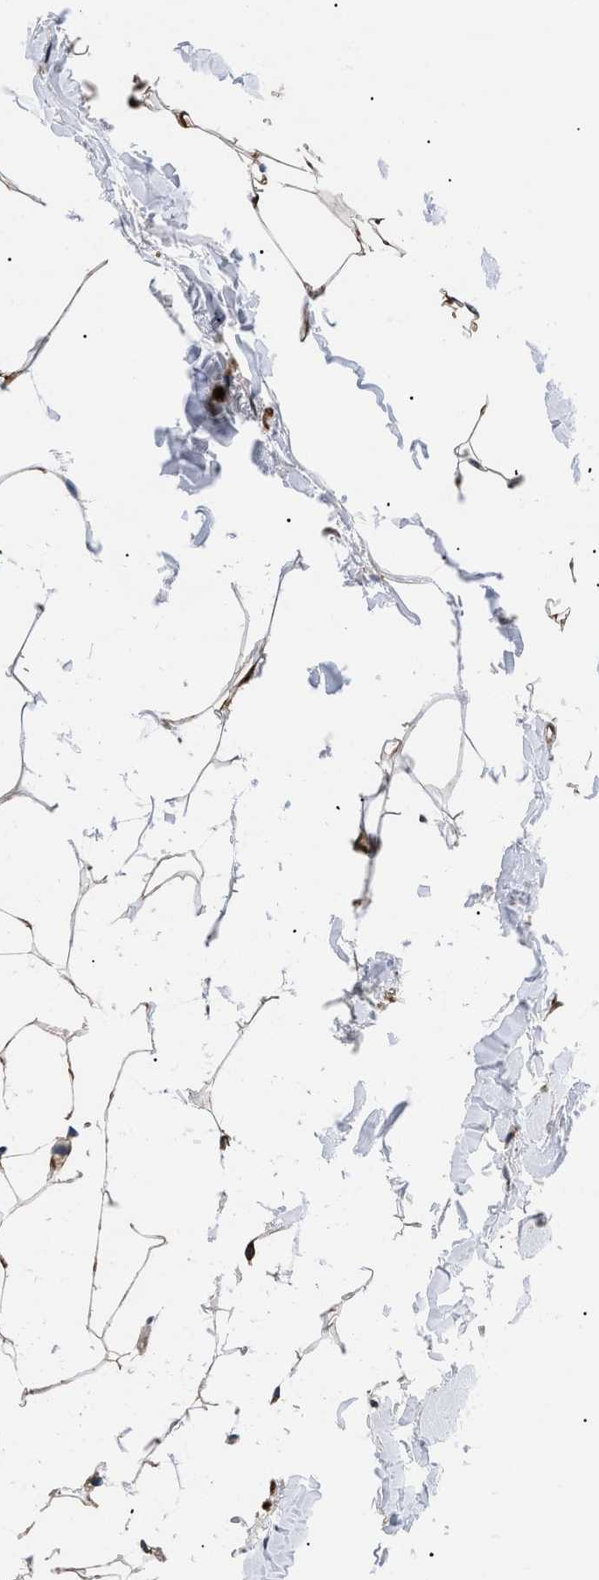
{"staining": {"intensity": "moderate", "quantity": ">75%", "location": "cytoplasmic/membranous"}, "tissue": "breast cancer", "cell_type": "Tumor cells", "image_type": "cancer", "snomed": [{"axis": "morphology", "description": "Lobular carcinoma"}, {"axis": "topography", "description": "Skin"}, {"axis": "topography", "description": "Breast"}], "caption": "Immunohistochemistry (IHC) of lobular carcinoma (breast) shows medium levels of moderate cytoplasmic/membranous staining in approximately >75% of tumor cells. (DAB IHC with brightfield microscopy, high magnification).", "gene": "SPAST", "patient": {"sex": "female", "age": 46}}